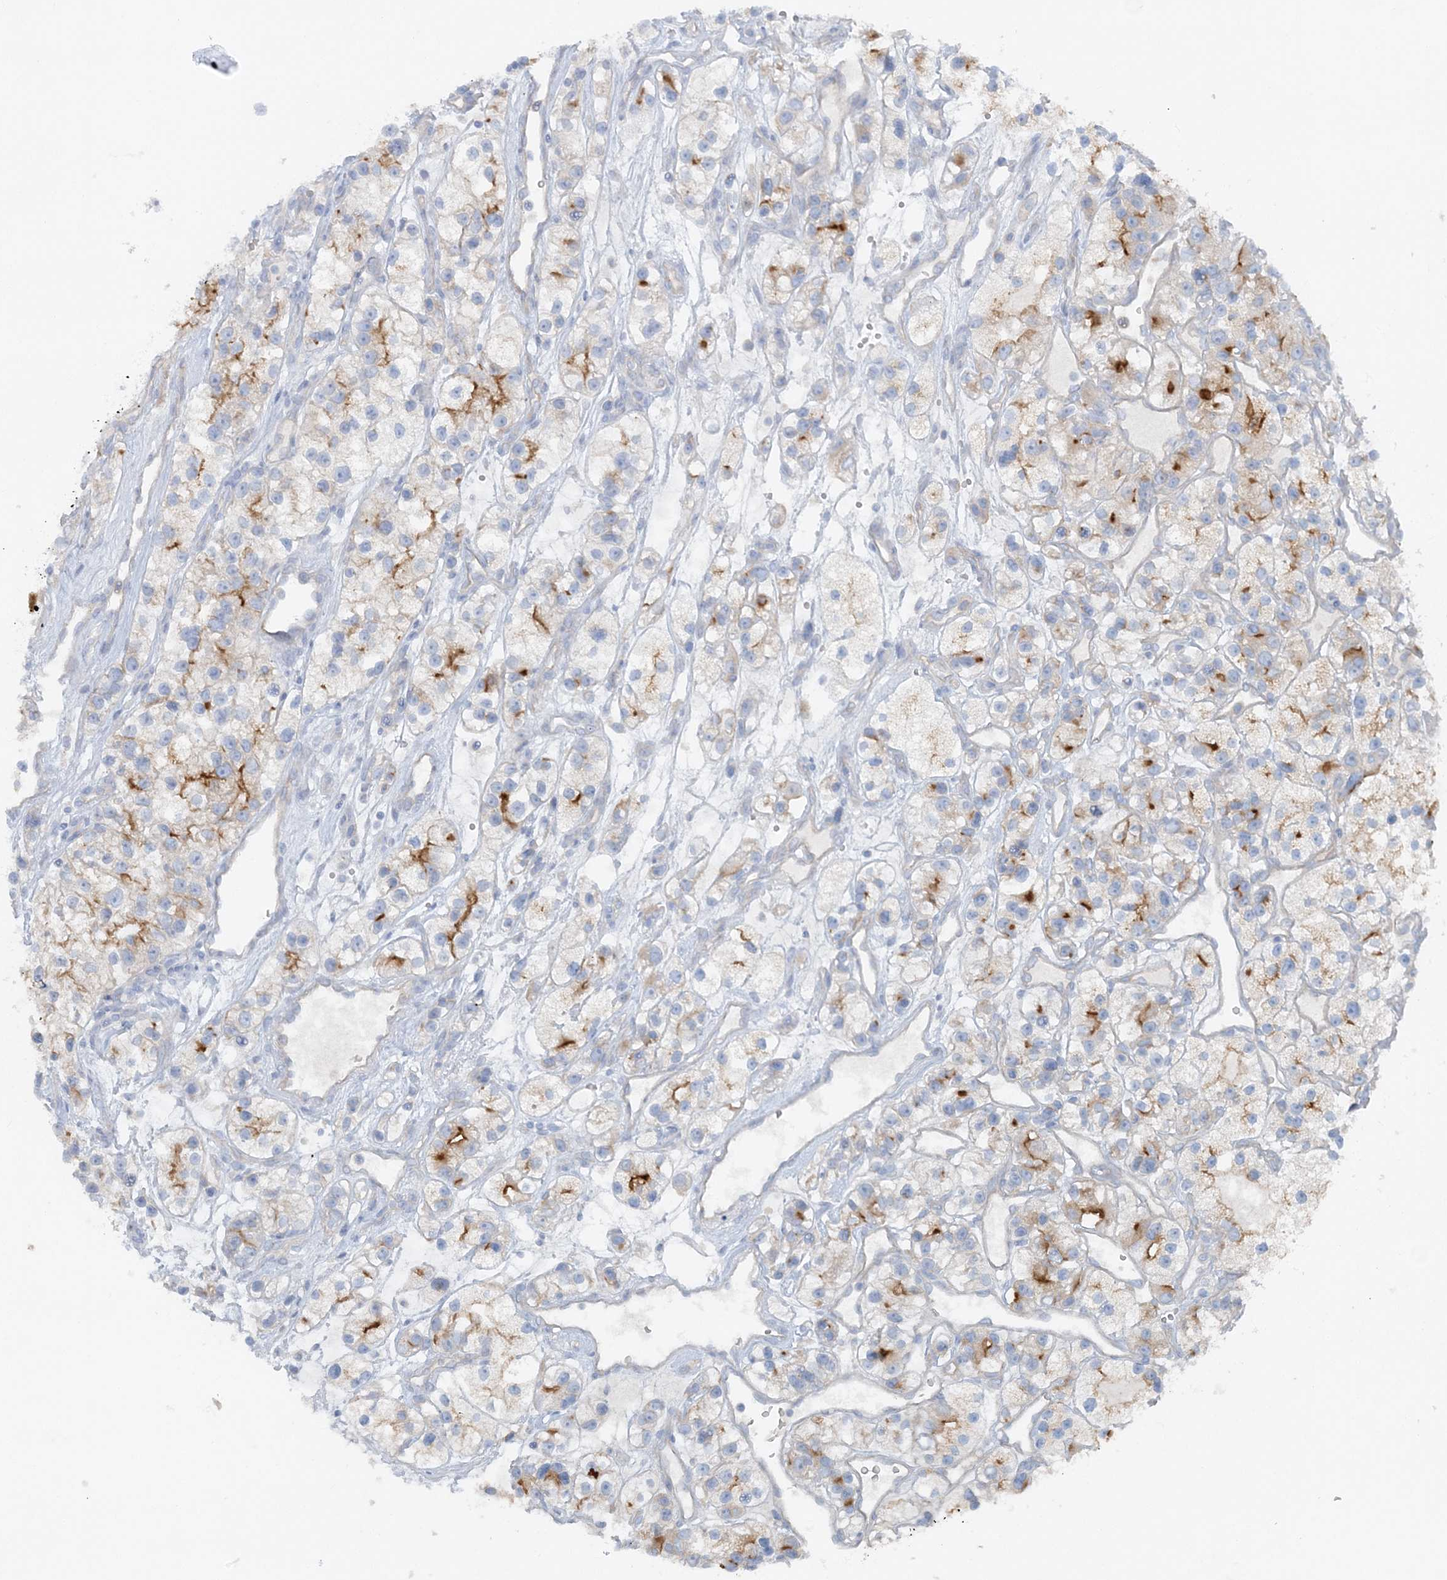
{"staining": {"intensity": "strong", "quantity": "<25%", "location": "cytoplasmic/membranous"}, "tissue": "renal cancer", "cell_type": "Tumor cells", "image_type": "cancer", "snomed": [{"axis": "morphology", "description": "Adenocarcinoma, NOS"}, {"axis": "topography", "description": "Kidney"}], "caption": "Human renal cancer stained with a brown dye shows strong cytoplasmic/membranous positive positivity in about <25% of tumor cells.", "gene": "ATP11A", "patient": {"sex": "female", "age": 57}}